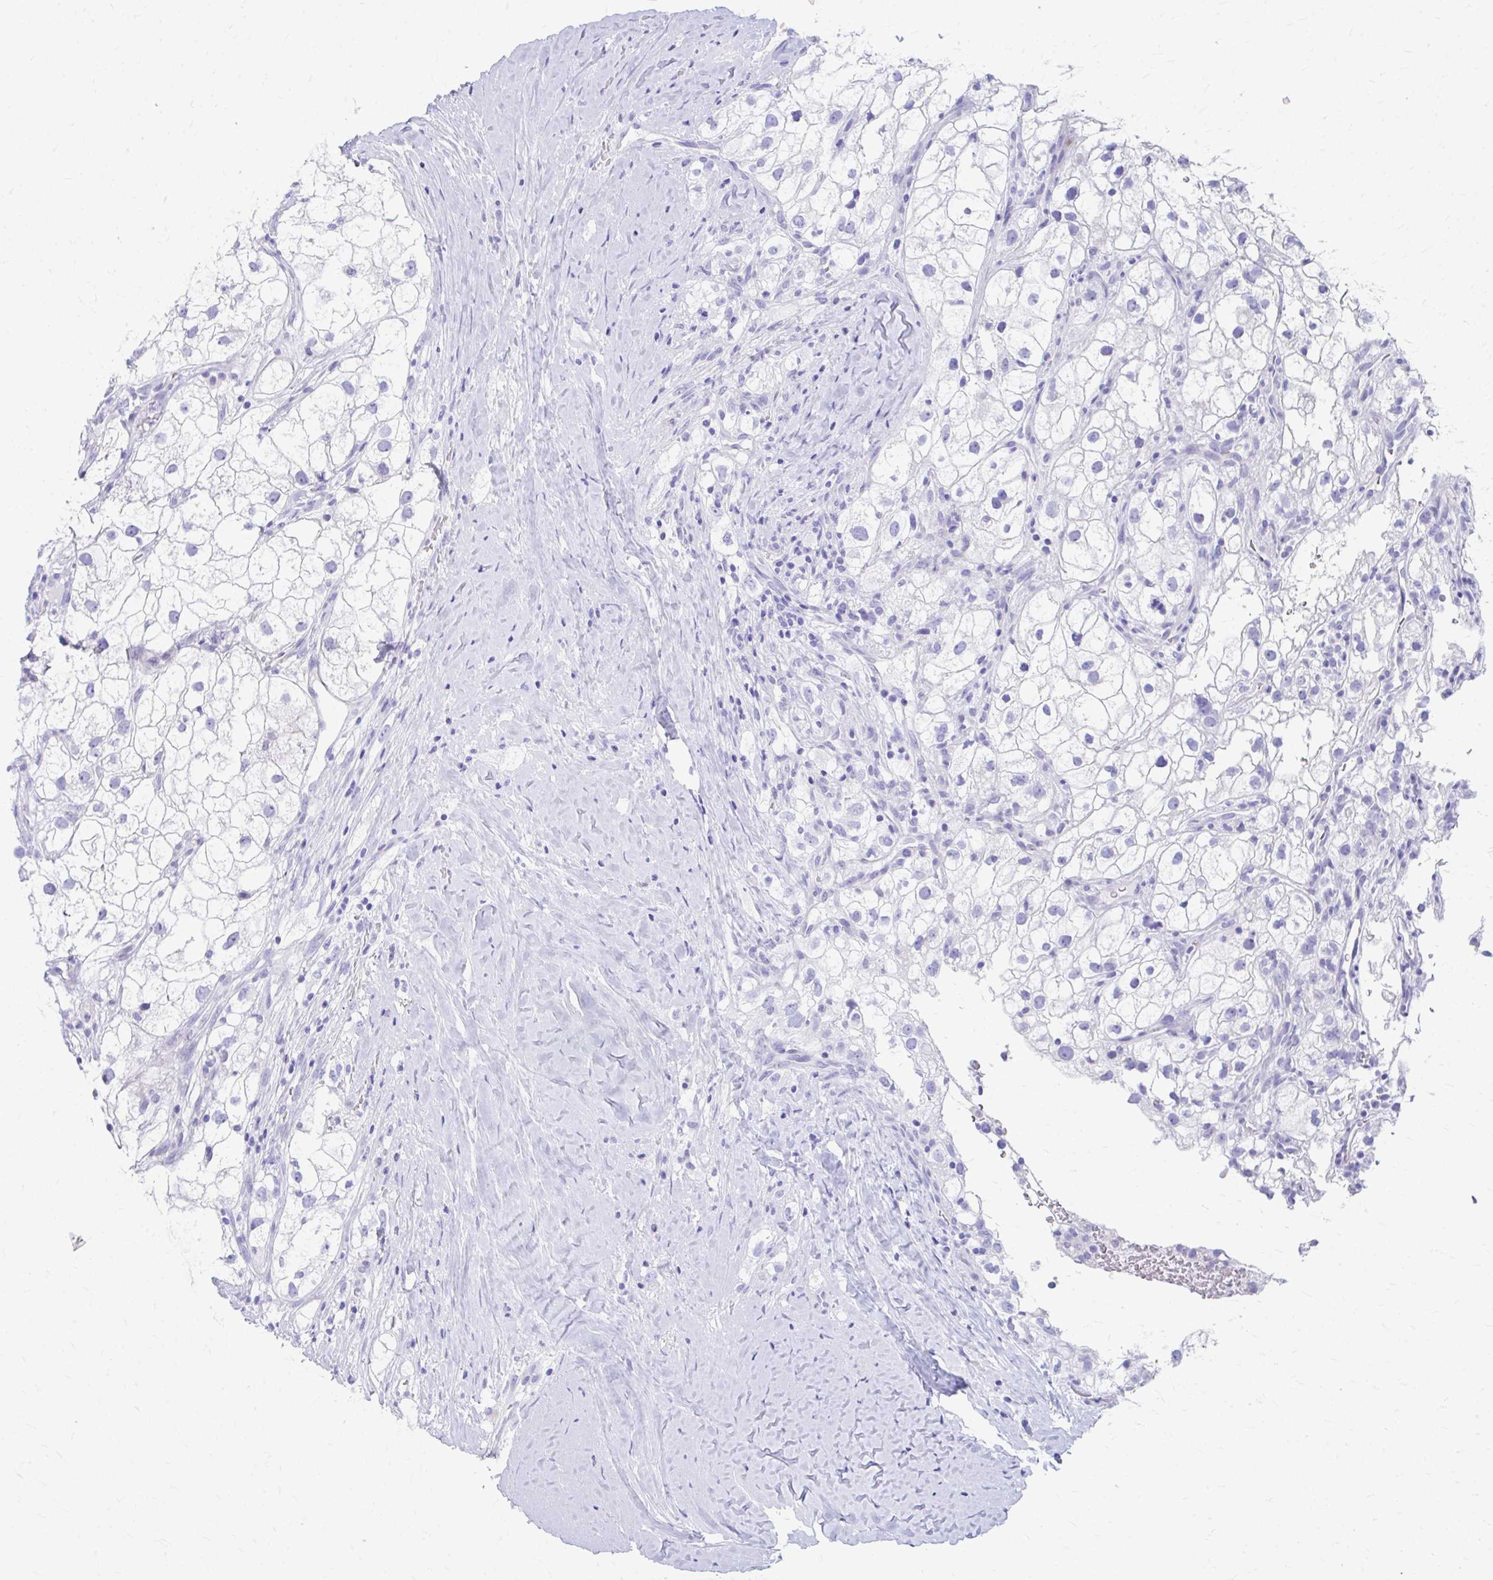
{"staining": {"intensity": "negative", "quantity": "none", "location": "none"}, "tissue": "renal cancer", "cell_type": "Tumor cells", "image_type": "cancer", "snomed": [{"axis": "morphology", "description": "Adenocarcinoma, NOS"}, {"axis": "topography", "description": "Kidney"}], "caption": "This is a histopathology image of IHC staining of adenocarcinoma (renal), which shows no positivity in tumor cells.", "gene": "KRIT1", "patient": {"sex": "male", "age": 59}}